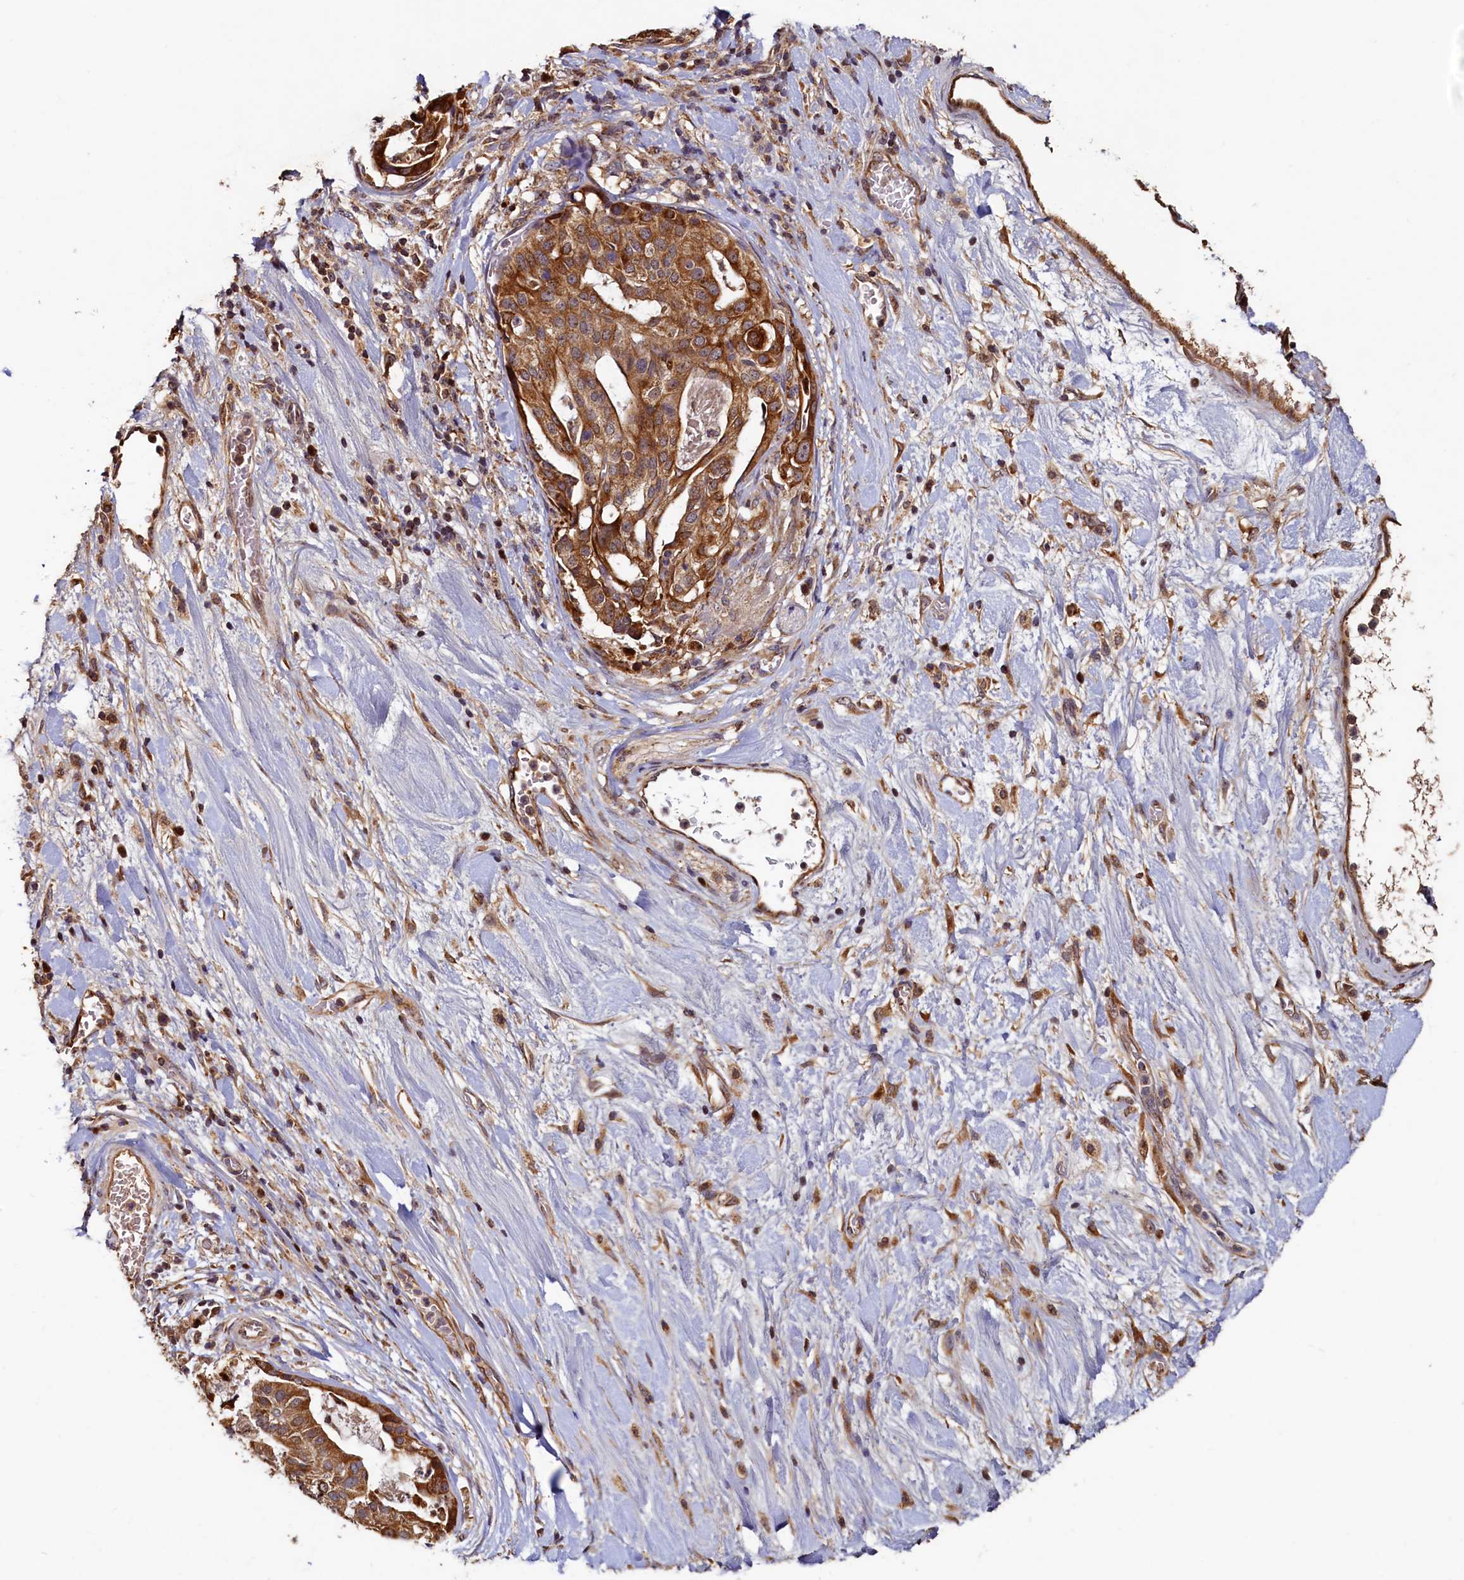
{"staining": {"intensity": "moderate", "quantity": ">75%", "location": "cytoplasmic/membranous"}, "tissue": "stomach cancer", "cell_type": "Tumor cells", "image_type": "cancer", "snomed": [{"axis": "morphology", "description": "Adenocarcinoma, NOS"}, {"axis": "topography", "description": "Stomach"}], "caption": "This image exhibits immunohistochemistry staining of human stomach adenocarcinoma, with medium moderate cytoplasmic/membranous positivity in approximately >75% of tumor cells.", "gene": "NCKAP5L", "patient": {"sex": "male", "age": 48}}